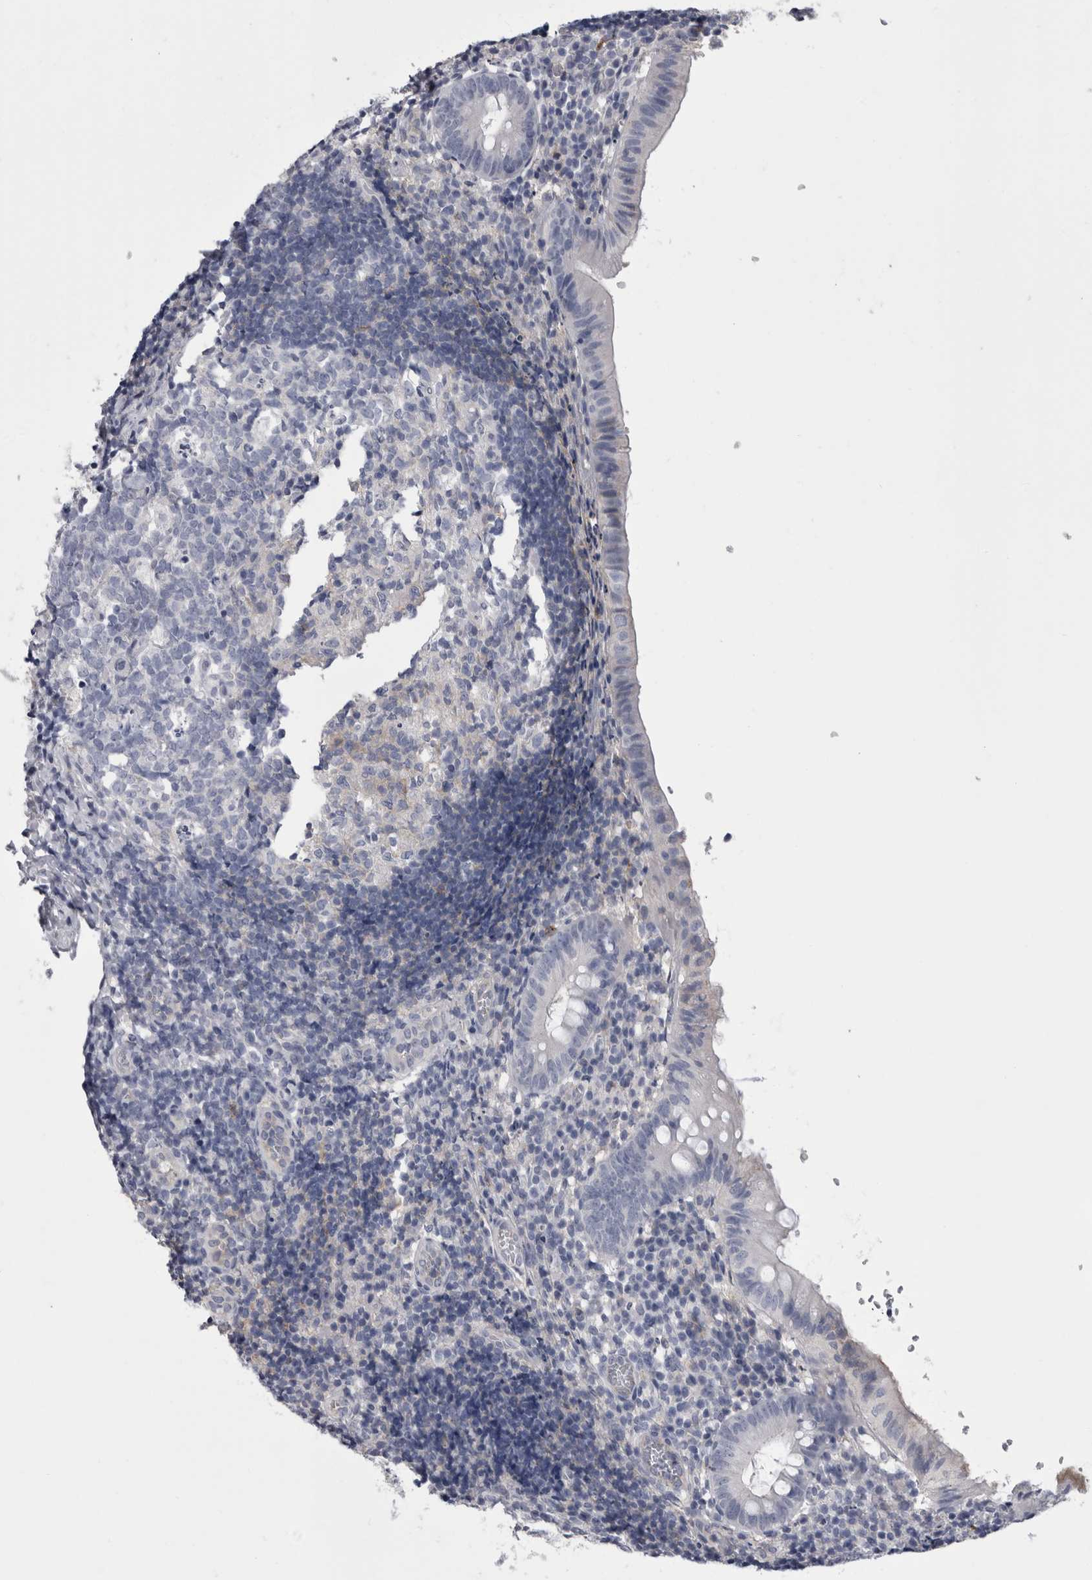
{"staining": {"intensity": "moderate", "quantity": "<25%", "location": "cytoplasmic/membranous"}, "tissue": "appendix", "cell_type": "Glandular cells", "image_type": "normal", "snomed": [{"axis": "morphology", "description": "Normal tissue, NOS"}, {"axis": "topography", "description": "Appendix"}], "caption": "Brown immunohistochemical staining in benign appendix demonstrates moderate cytoplasmic/membranous positivity in approximately <25% of glandular cells. (IHC, brightfield microscopy, high magnification).", "gene": "AFMID", "patient": {"sex": "male", "age": 8}}